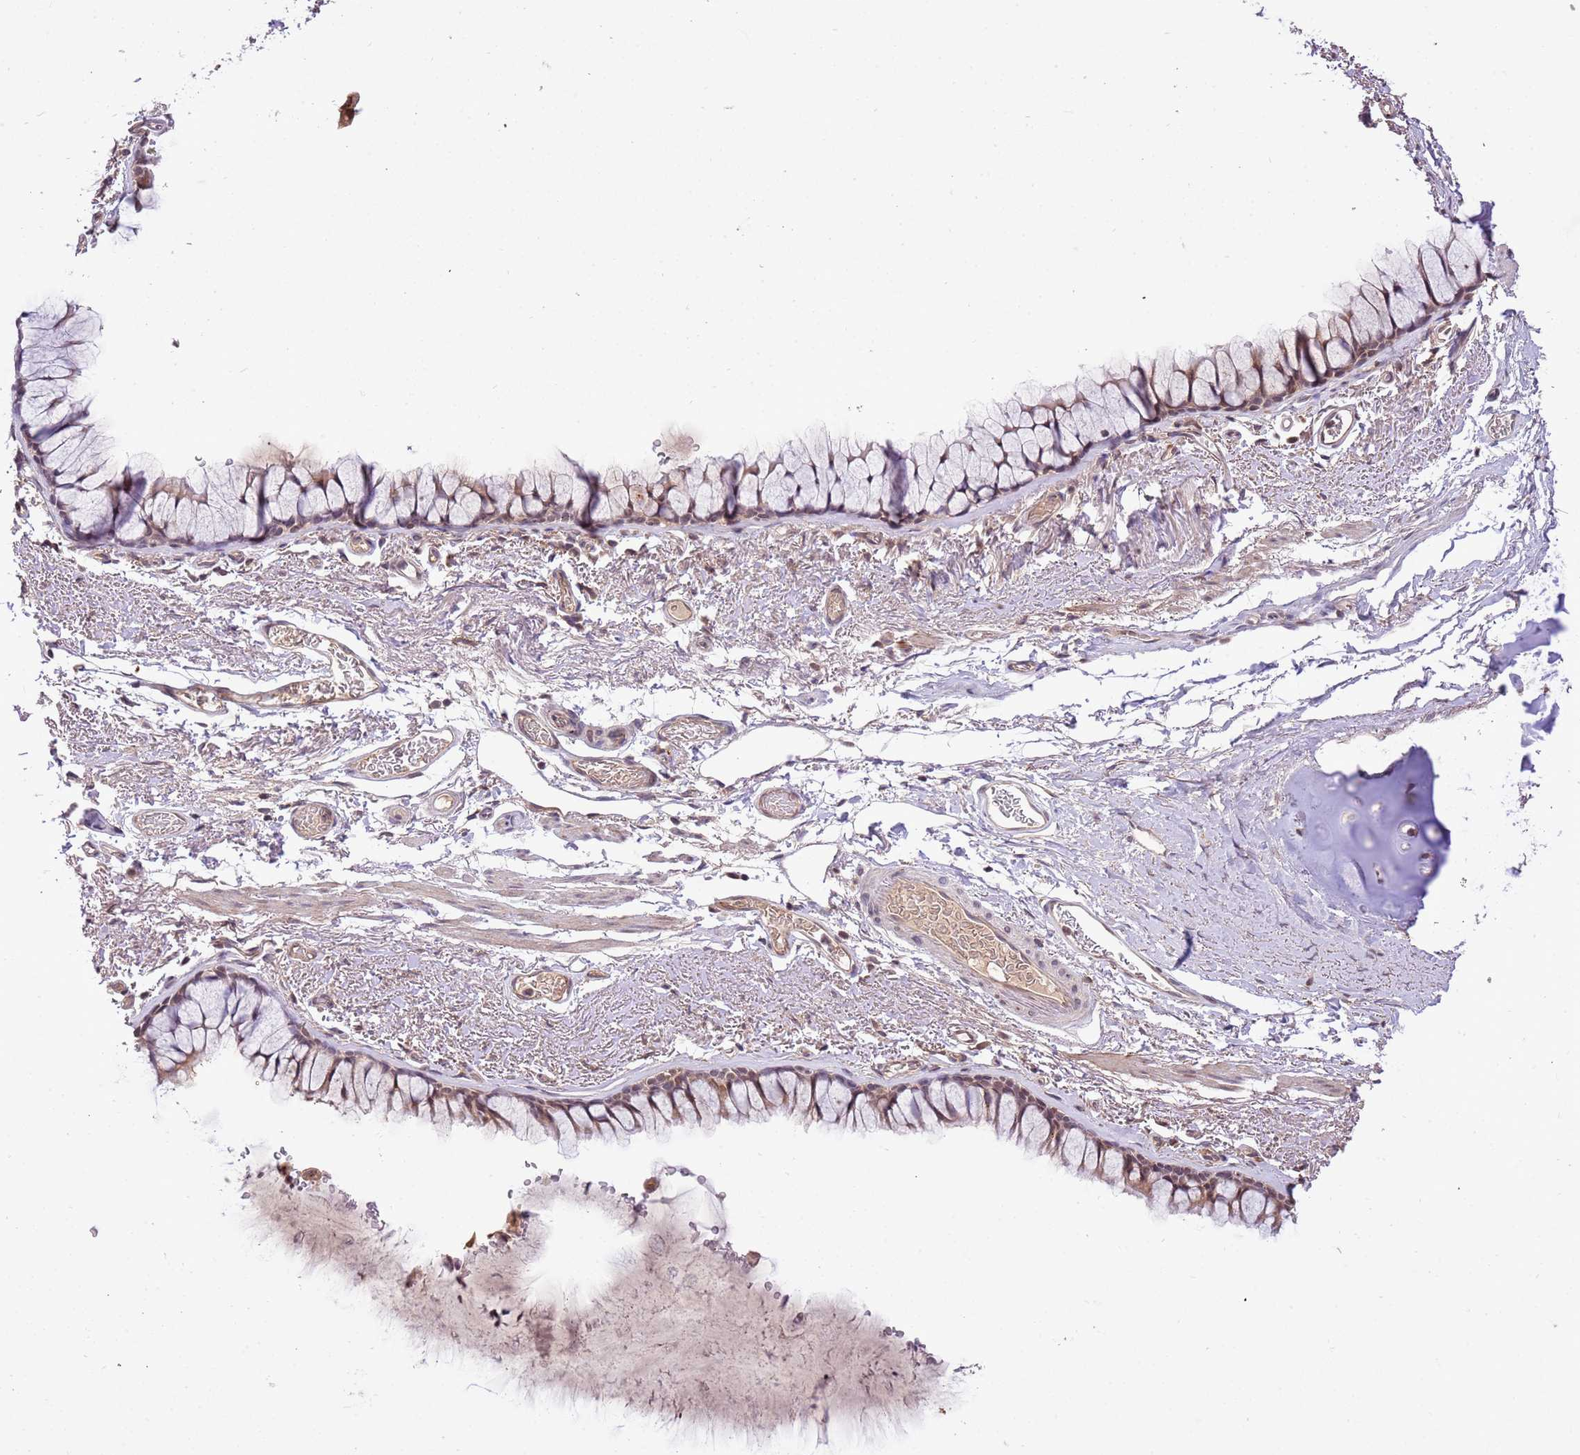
{"staining": {"intensity": "weak", "quantity": "25%-75%", "location": "cytoplasmic/membranous"}, "tissue": "bronchus", "cell_type": "Respiratory epithelial cells", "image_type": "normal", "snomed": [{"axis": "morphology", "description": "Normal tissue, NOS"}, {"axis": "topography", "description": "Bronchus"}], "caption": "Immunohistochemistry (DAB) staining of normal bronchus reveals weak cytoplasmic/membranous protein positivity in approximately 25%-75% of respiratory epithelial cells.", "gene": "SAMSN1", "patient": {"sex": "male", "age": 65}}